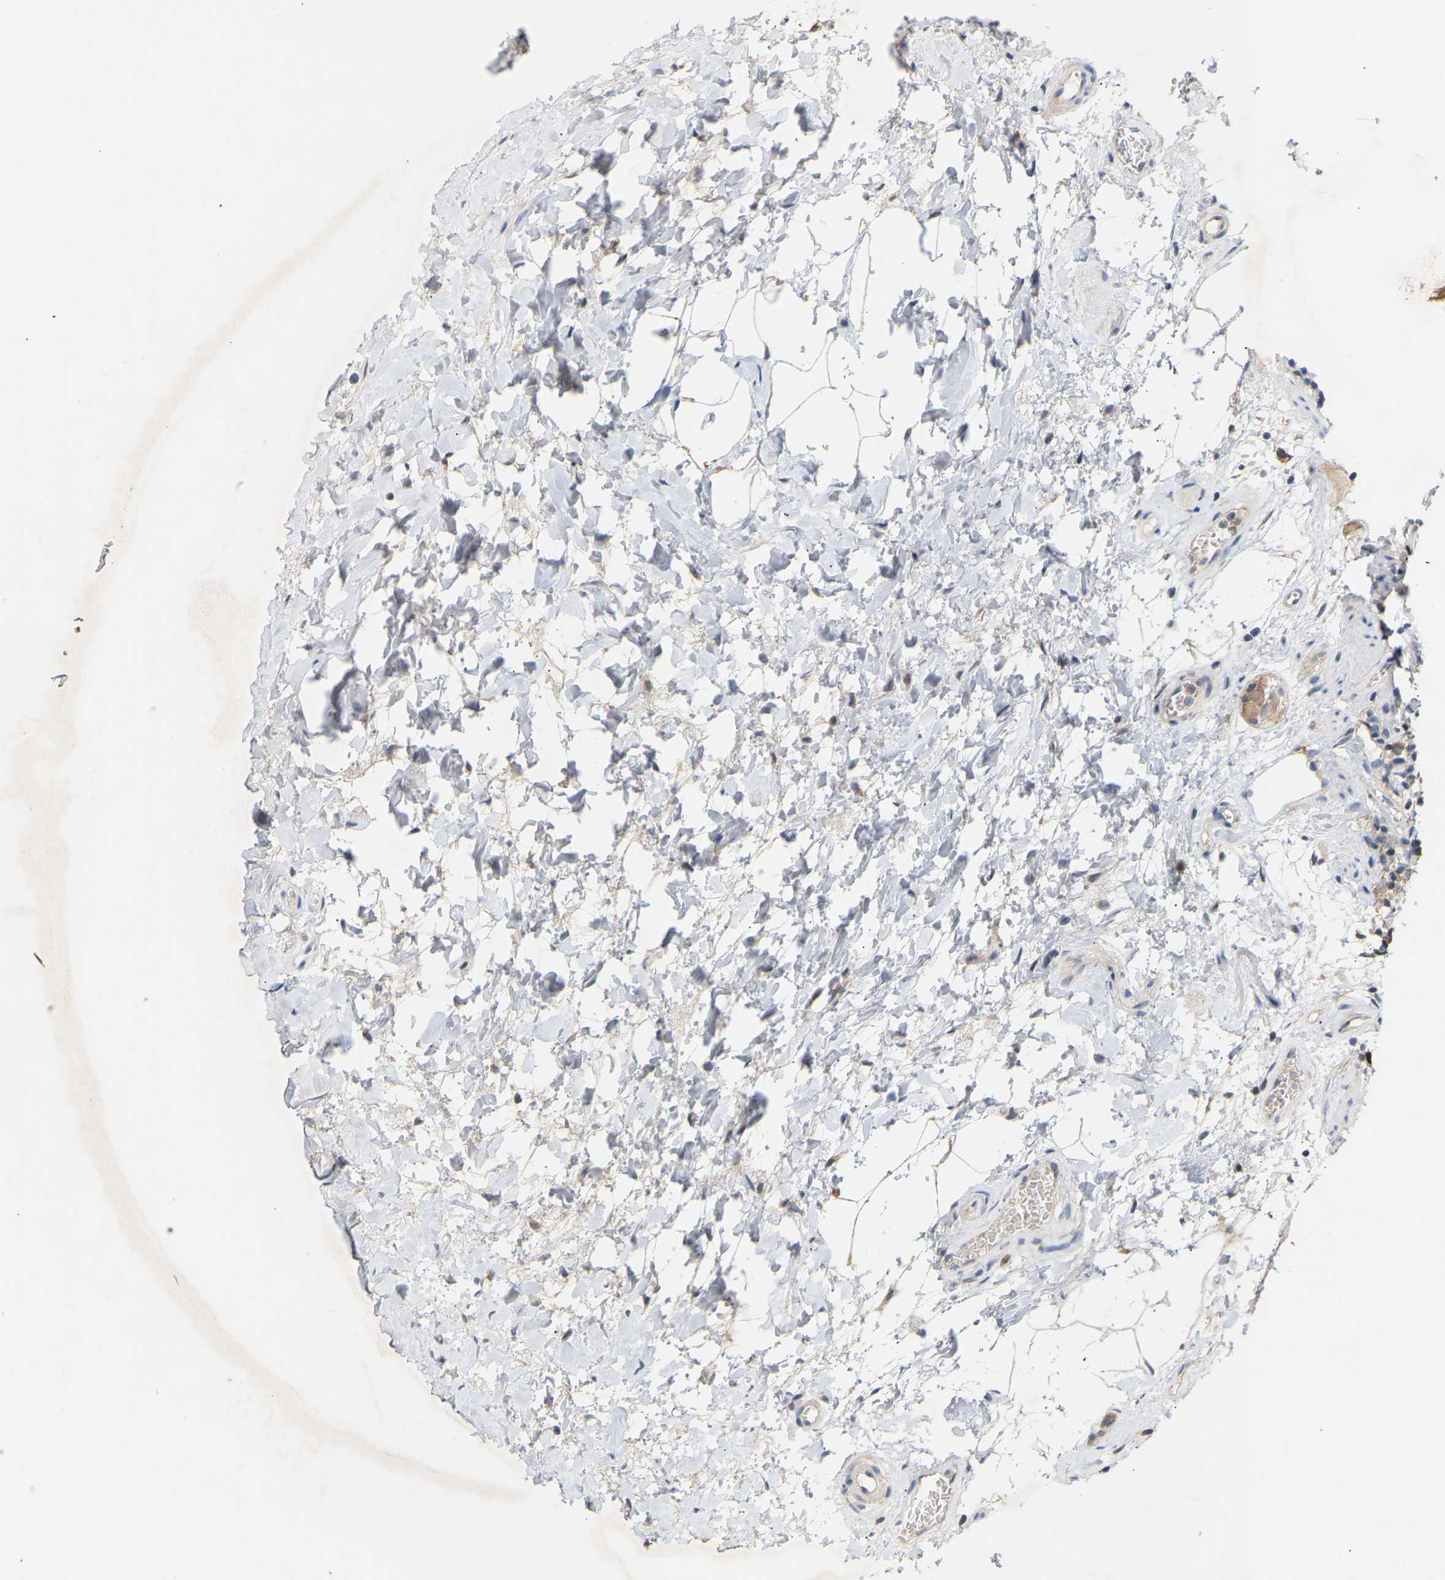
{"staining": {"intensity": "moderate", "quantity": ">75%", "location": "cytoplasmic/membranous,nuclear"}, "tissue": "rectum", "cell_type": "Glandular cells", "image_type": "normal", "snomed": [{"axis": "morphology", "description": "Normal tissue, NOS"}, {"axis": "topography", "description": "Rectum"}], "caption": "Protein expression analysis of unremarkable rectum demonstrates moderate cytoplasmic/membranous,nuclear positivity in approximately >75% of glandular cells.", "gene": "TPMT", "patient": {"sex": "male", "age": 64}}